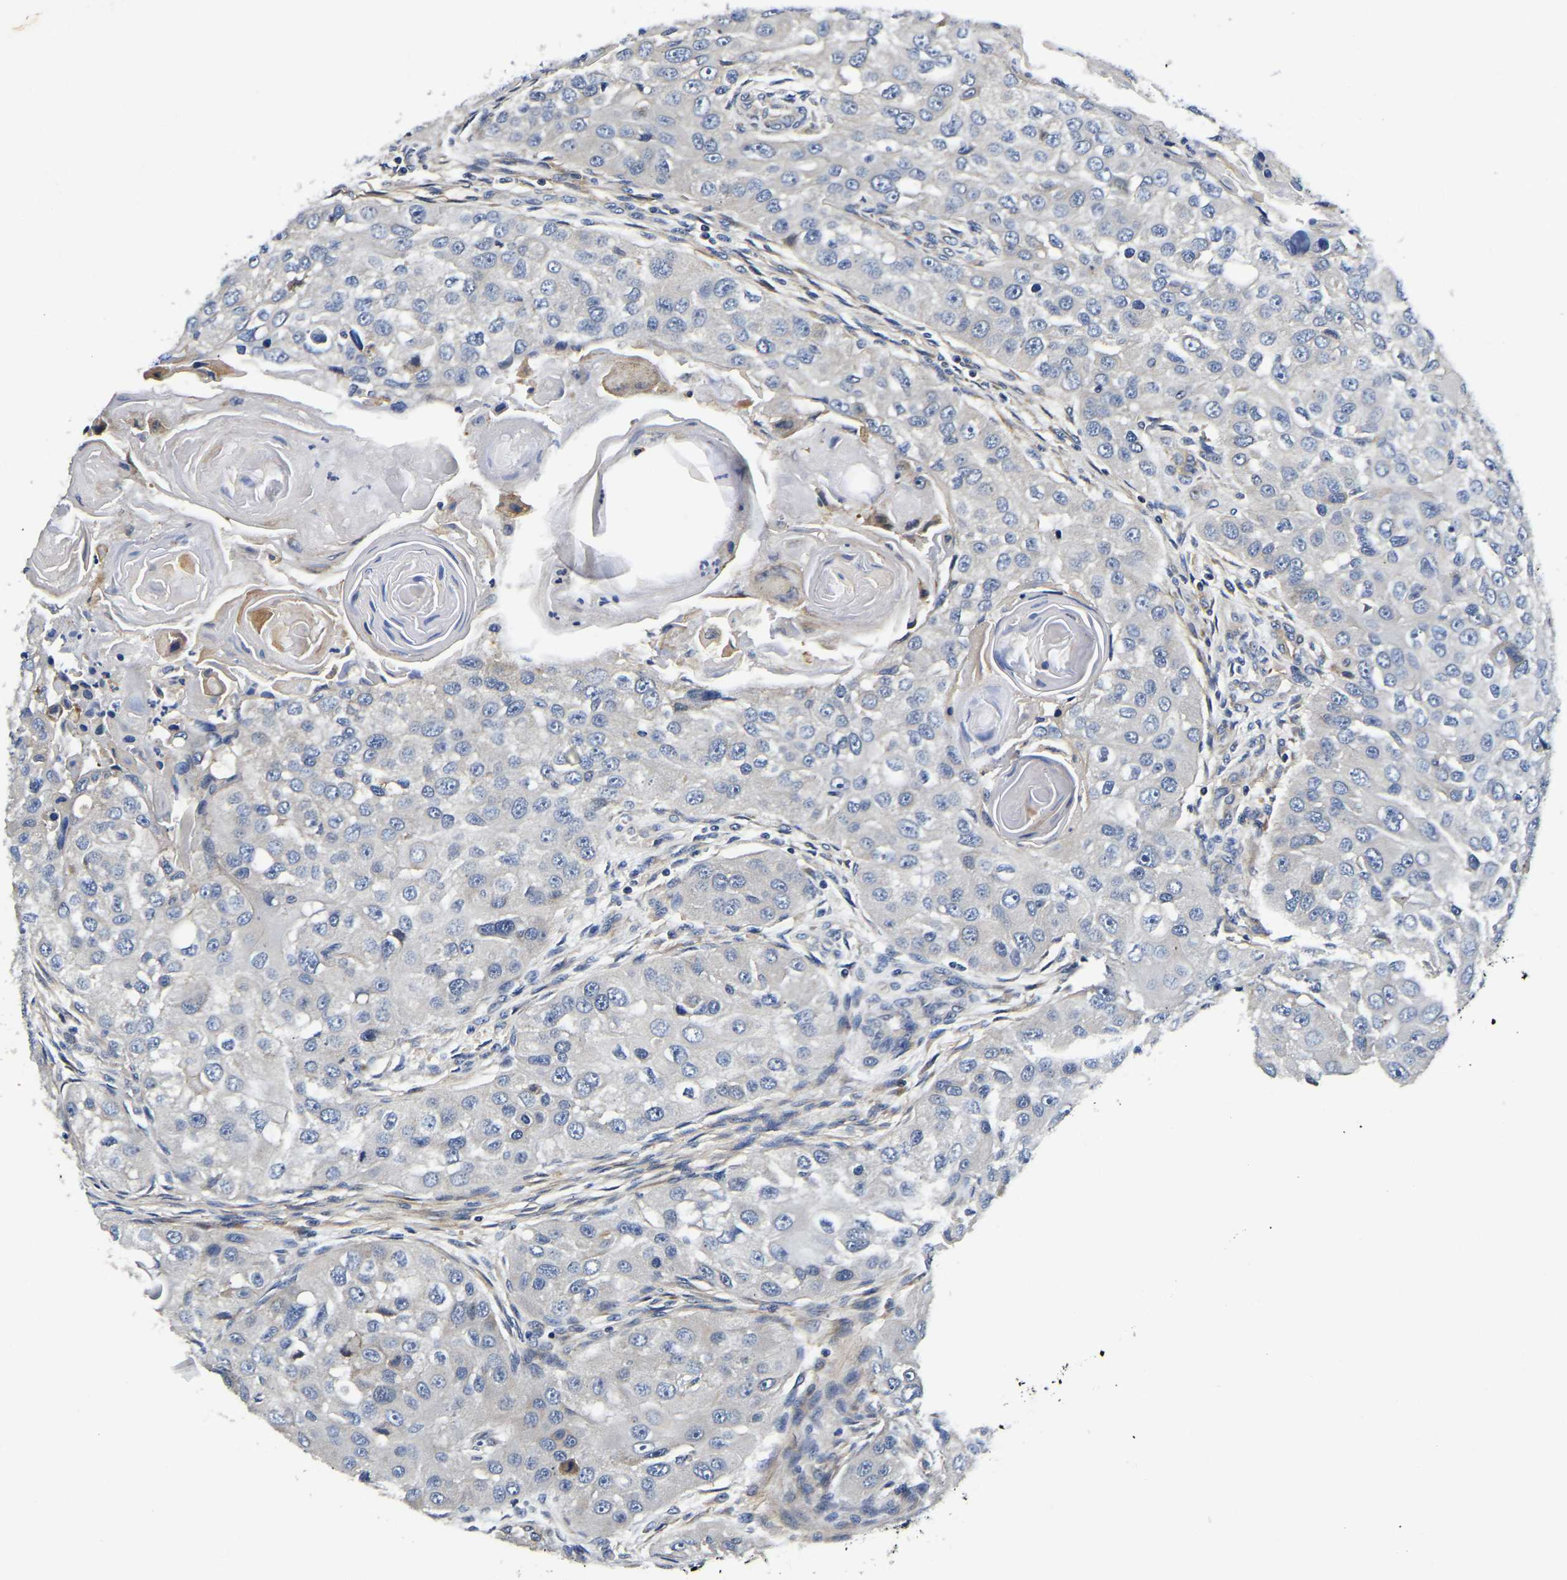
{"staining": {"intensity": "negative", "quantity": "none", "location": "none"}, "tissue": "head and neck cancer", "cell_type": "Tumor cells", "image_type": "cancer", "snomed": [{"axis": "morphology", "description": "Normal tissue, NOS"}, {"axis": "morphology", "description": "Squamous cell carcinoma, NOS"}, {"axis": "topography", "description": "Skeletal muscle"}, {"axis": "topography", "description": "Head-Neck"}], "caption": "Immunohistochemical staining of human squamous cell carcinoma (head and neck) reveals no significant staining in tumor cells.", "gene": "KCTD17", "patient": {"sex": "male", "age": 51}}